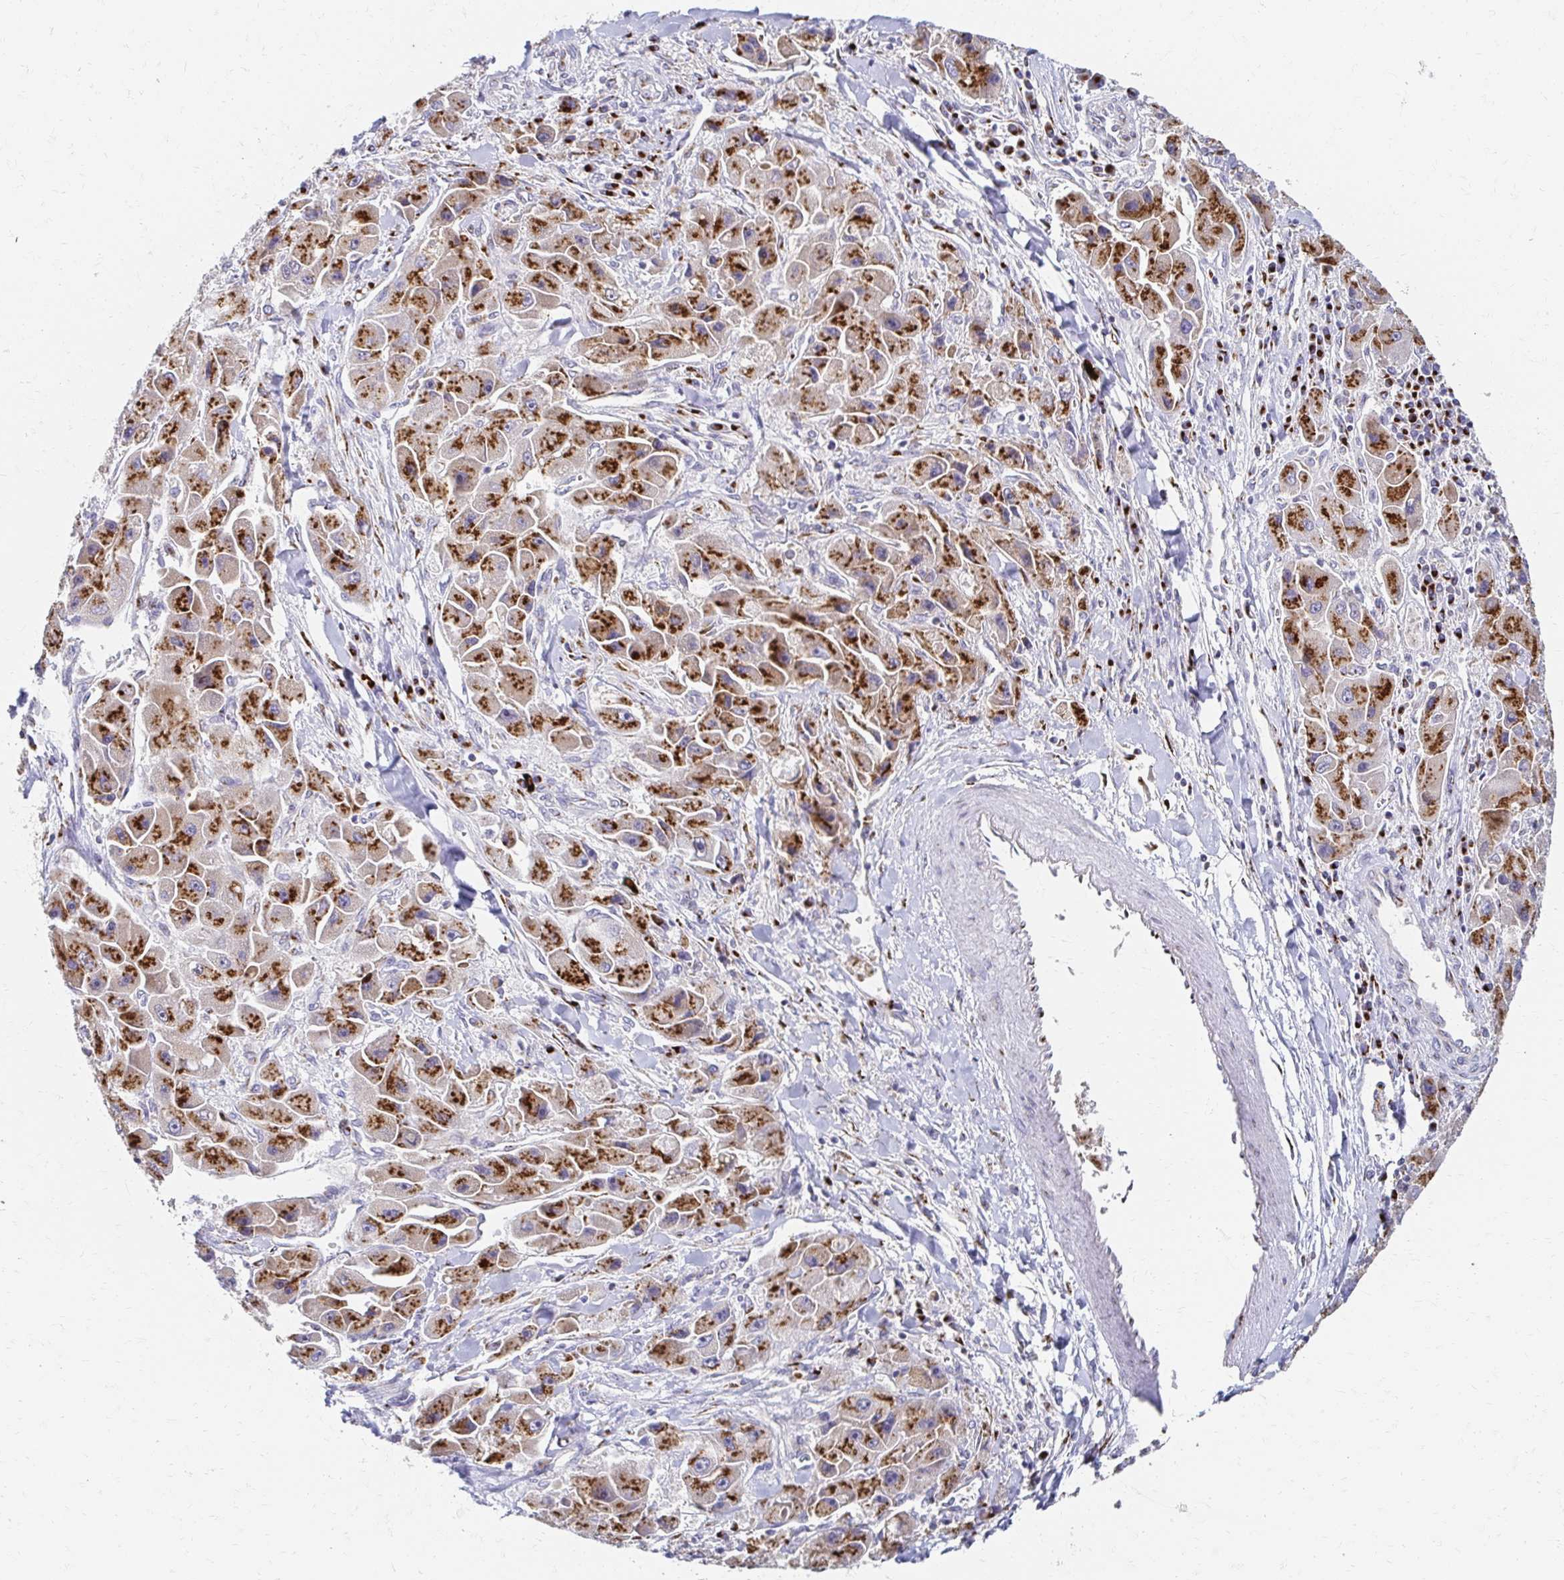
{"staining": {"intensity": "strong", "quantity": ">75%", "location": "cytoplasmic/membranous"}, "tissue": "liver cancer", "cell_type": "Tumor cells", "image_type": "cancer", "snomed": [{"axis": "morphology", "description": "Carcinoma, Hepatocellular, NOS"}, {"axis": "topography", "description": "Liver"}], "caption": "Immunohistochemistry image of human liver cancer (hepatocellular carcinoma) stained for a protein (brown), which exhibits high levels of strong cytoplasmic/membranous expression in approximately >75% of tumor cells.", "gene": "TM9SF1", "patient": {"sex": "male", "age": 24}}